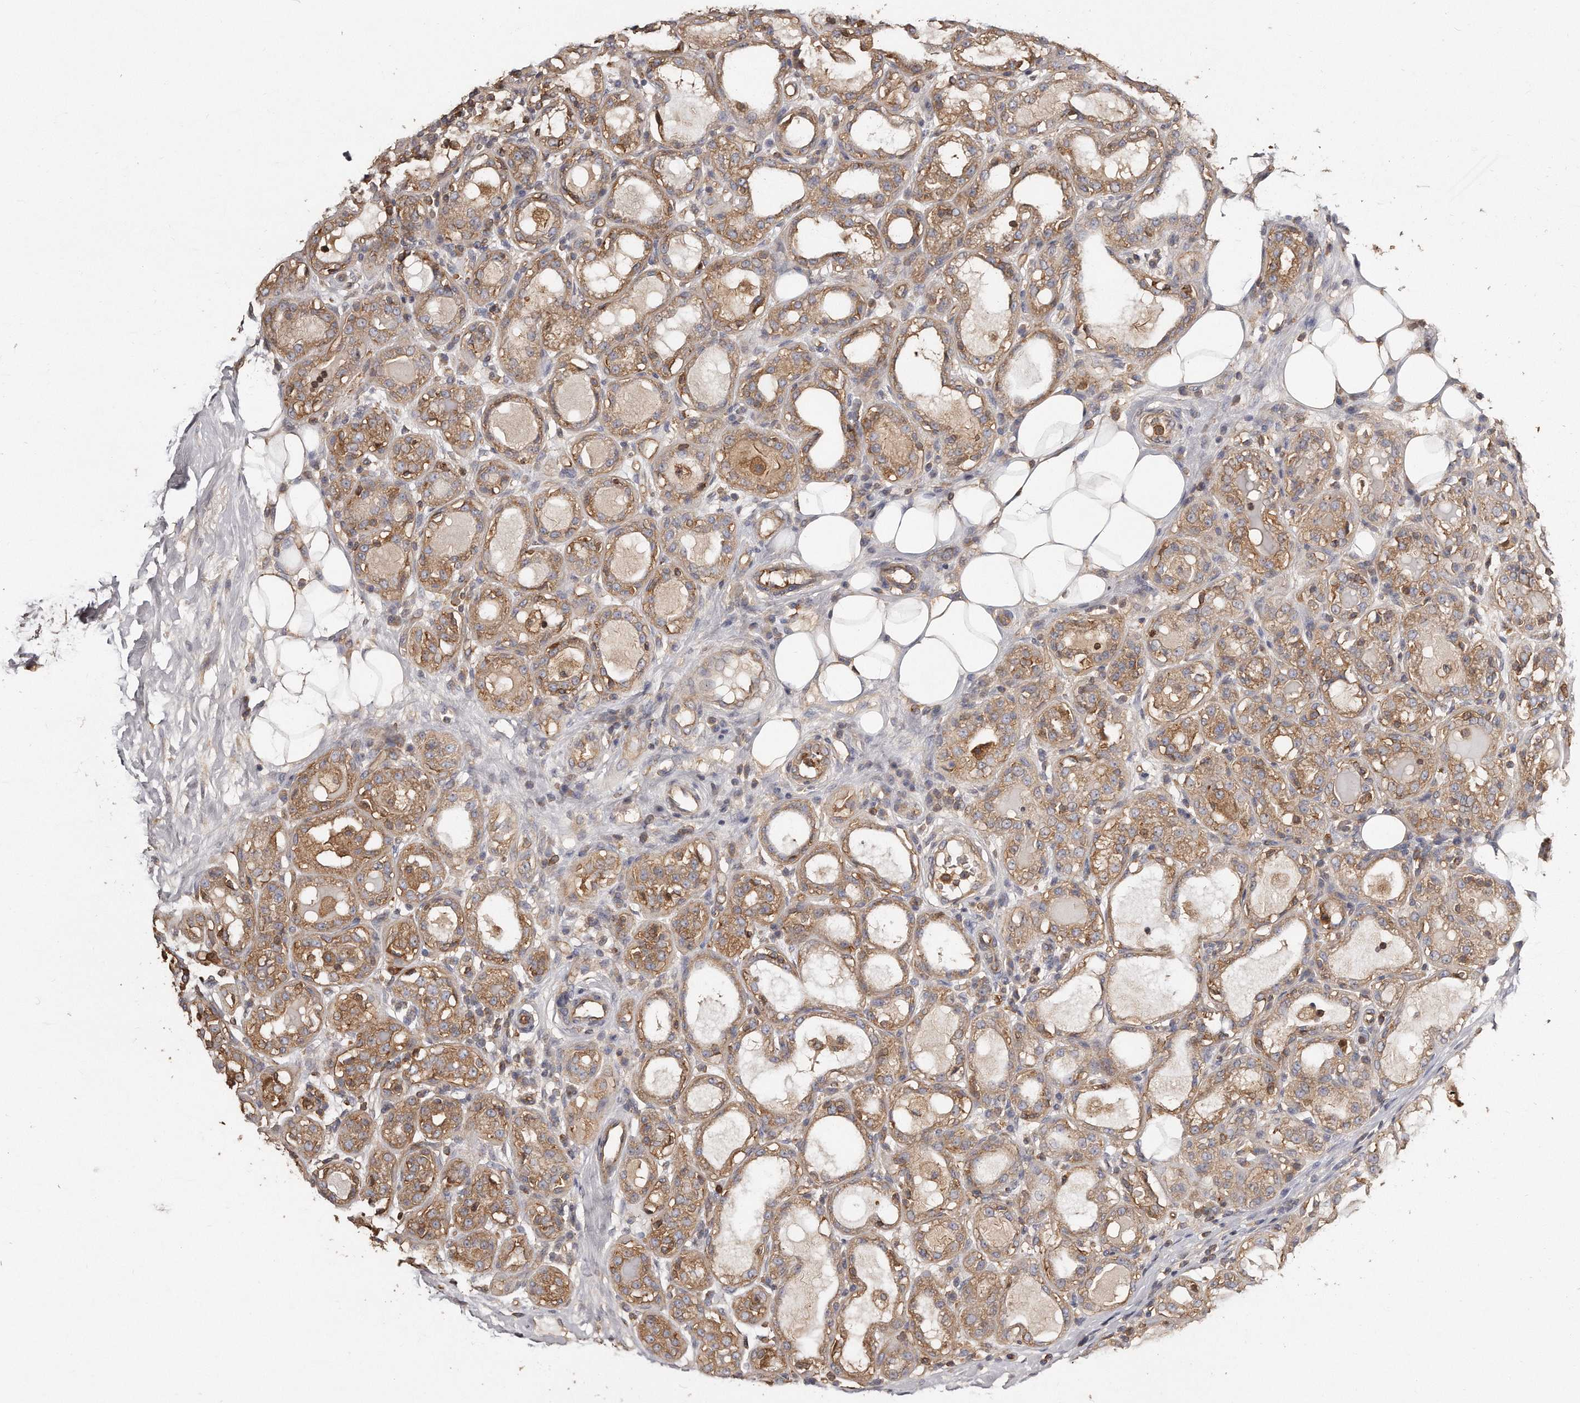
{"staining": {"intensity": "moderate", "quantity": ">75%", "location": "cytoplasmic/membranous"}, "tissue": "breast cancer", "cell_type": "Tumor cells", "image_type": "cancer", "snomed": [{"axis": "morphology", "description": "Duct carcinoma"}, {"axis": "topography", "description": "Breast"}], "caption": "DAB (3,3'-diaminobenzidine) immunohistochemical staining of human infiltrating ductal carcinoma (breast) reveals moderate cytoplasmic/membranous protein staining in approximately >75% of tumor cells.", "gene": "CAP1", "patient": {"sex": "female", "age": 27}}